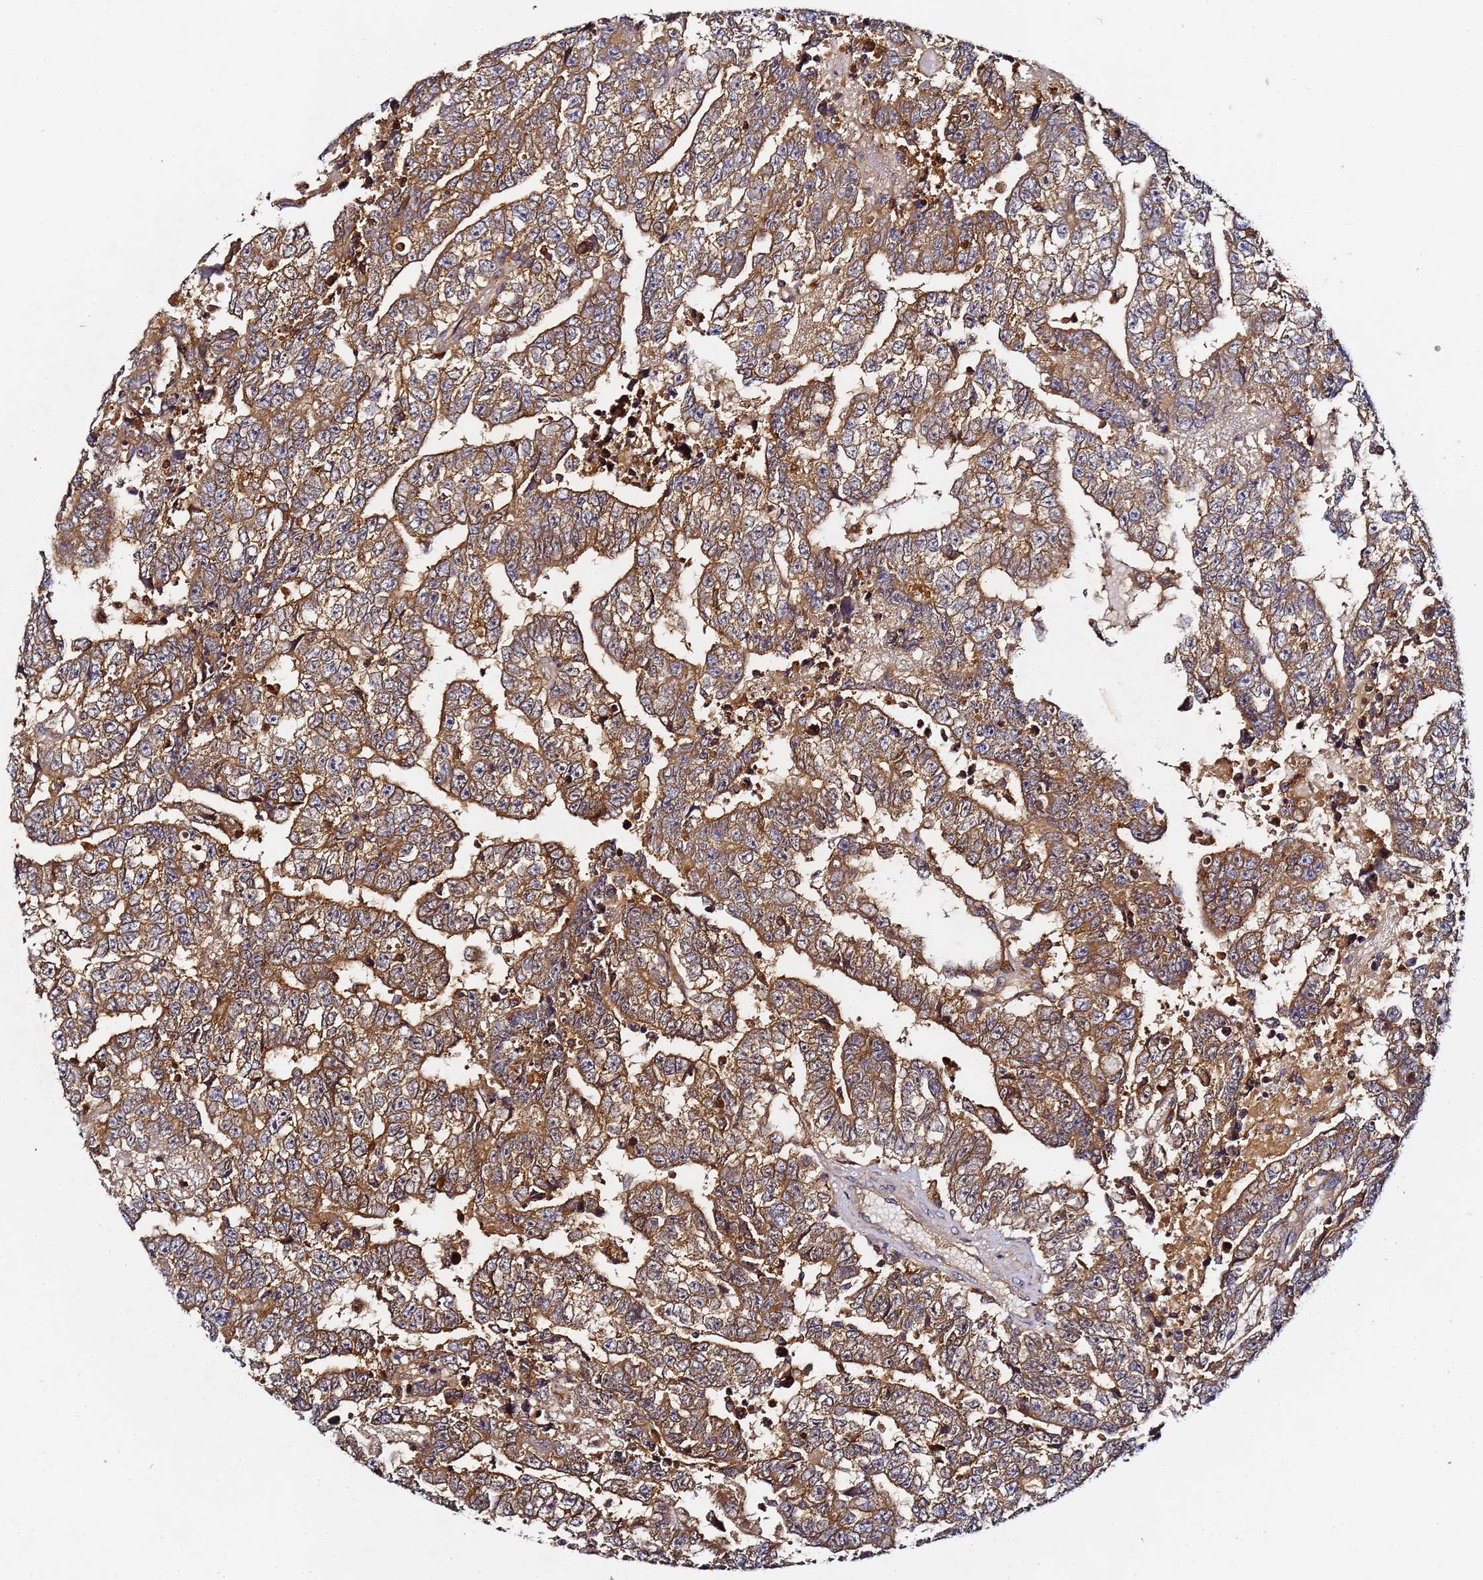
{"staining": {"intensity": "moderate", "quantity": ">75%", "location": "cytoplasmic/membranous"}, "tissue": "testis cancer", "cell_type": "Tumor cells", "image_type": "cancer", "snomed": [{"axis": "morphology", "description": "Carcinoma, Embryonal, NOS"}, {"axis": "topography", "description": "Testis"}], "caption": "Human testis cancer stained with a protein marker exhibits moderate staining in tumor cells.", "gene": "LRRC69", "patient": {"sex": "male", "age": 25}}